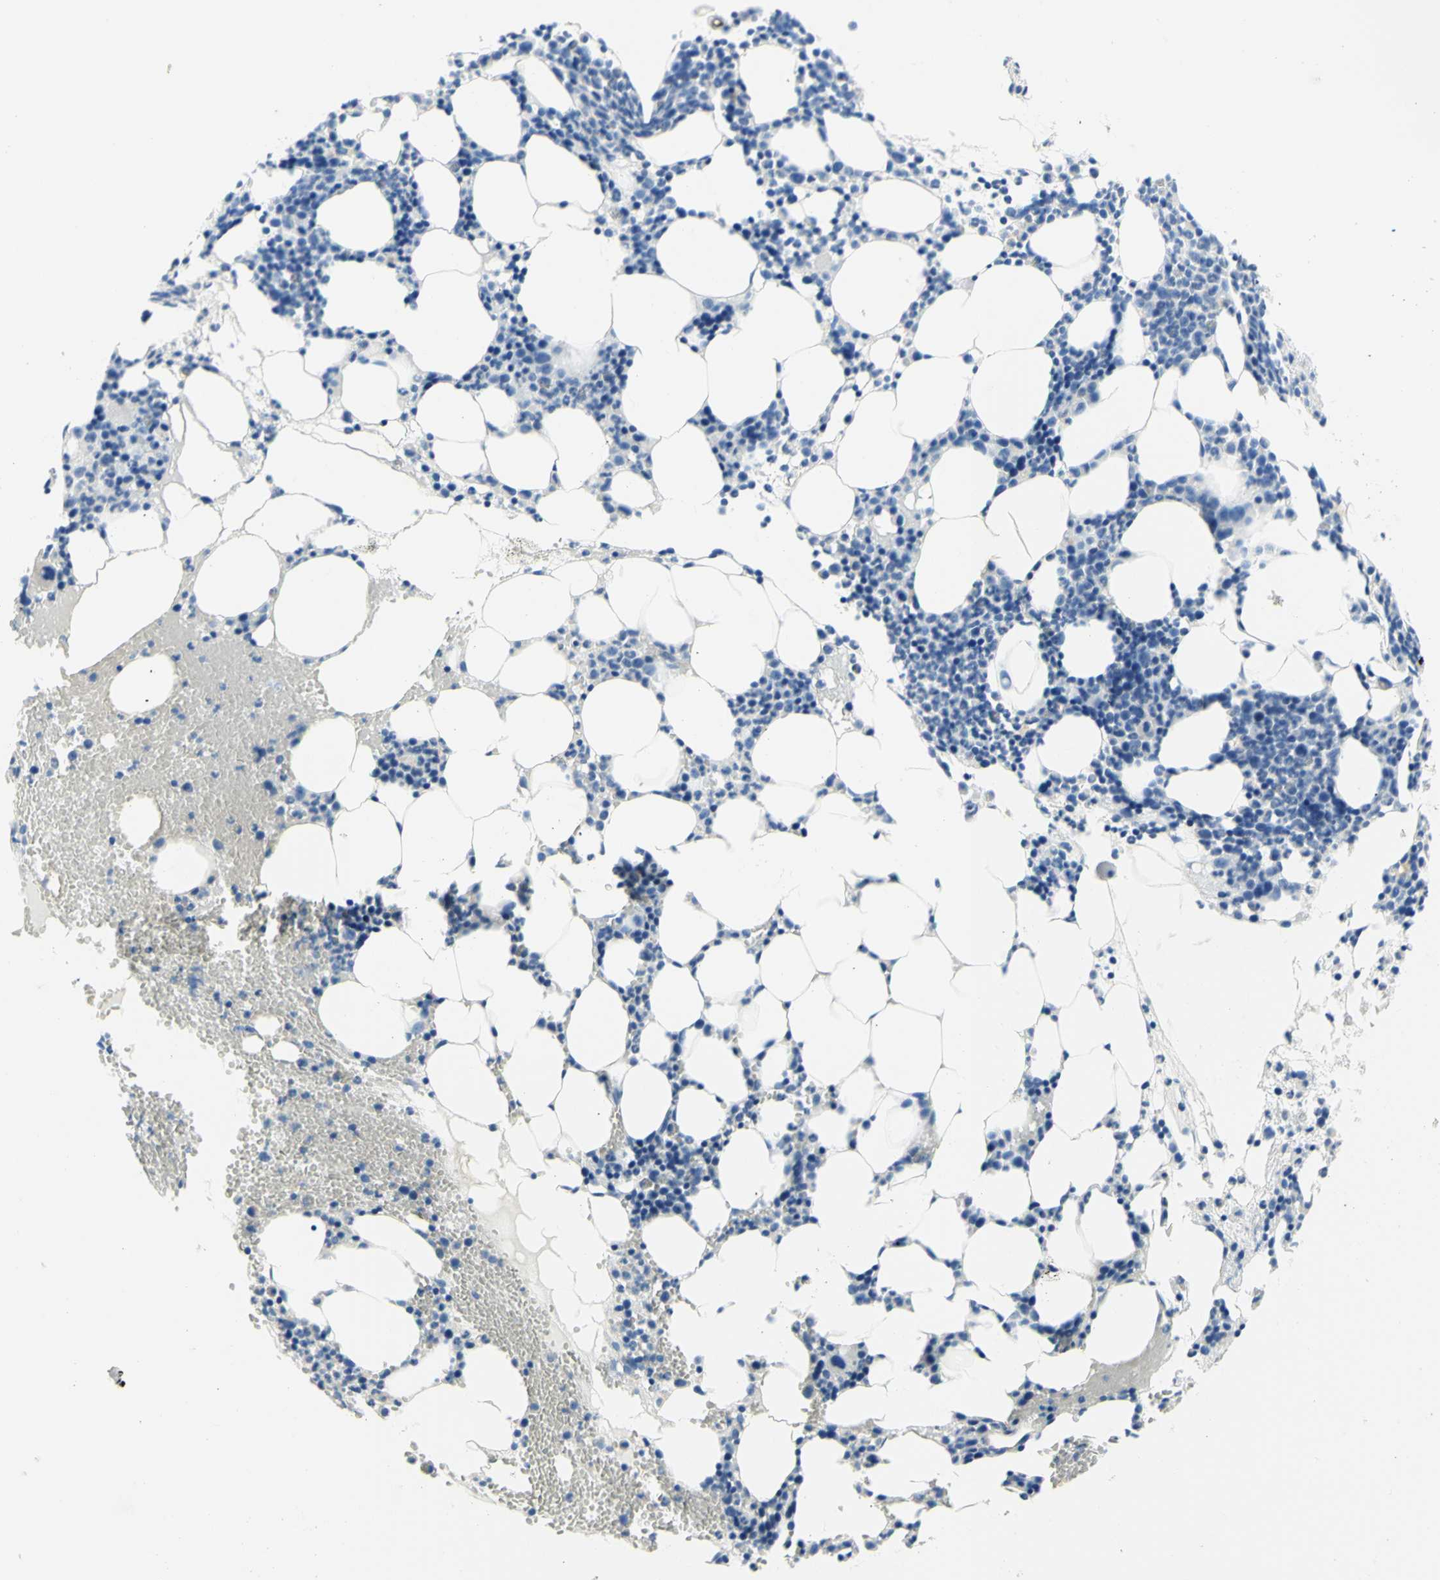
{"staining": {"intensity": "weak", "quantity": "<25%", "location": "cytoplasmic/membranous"}, "tissue": "bone marrow", "cell_type": "Hematopoietic cells", "image_type": "normal", "snomed": [{"axis": "morphology", "description": "Normal tissue, NOS"}, {"axis": "morphology", "description": "Inflammation, NOS"}, {"axis": "topography", "description": "Bone marrow"}], "caption": "This is an immunohistochemistry (IHC) image of unremarkable human bone marrow. There is no expression in hematopoietic cells.", "gene": "HPCA", "patient": {"sex": "female", "age": 79}}